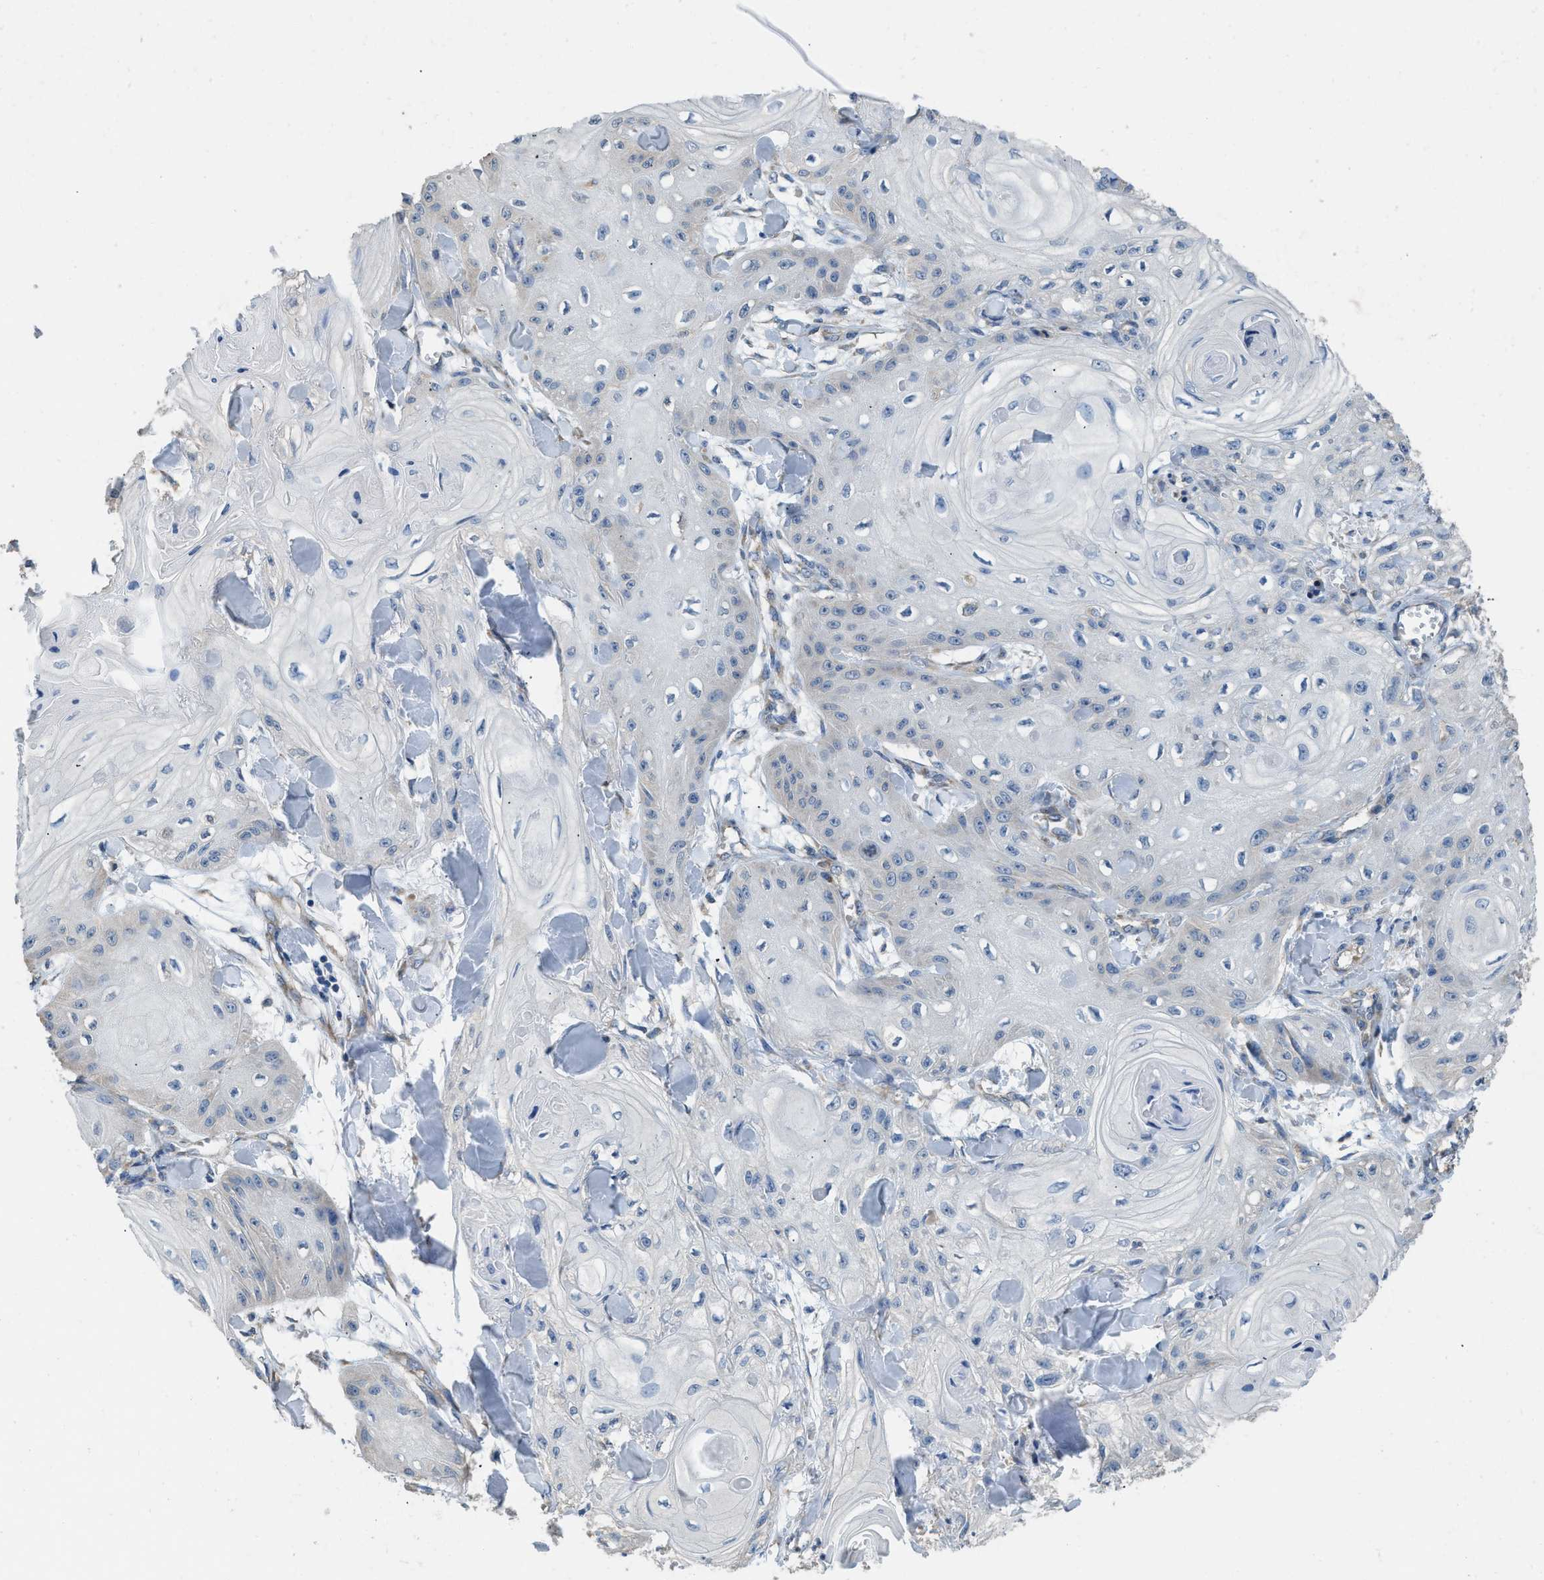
{"staining": {"intensity": "negative", "quantity": "none", "location": "none"}, "tissue": "skin cancer", "cell_type": "Tumor cells", "image_type": "cancer", "snomed": [{"axis": "morphology", "description": "Squamous cell carcinoma, NOS"}, {"axis": "topography", "description": "Skin"}], "caption": "The micrograph displays no staining of tumor cells in skin squamous cell carcinoma.", "gene": "TMEM150A", "patient": {"sex": "male", "age": 74}}